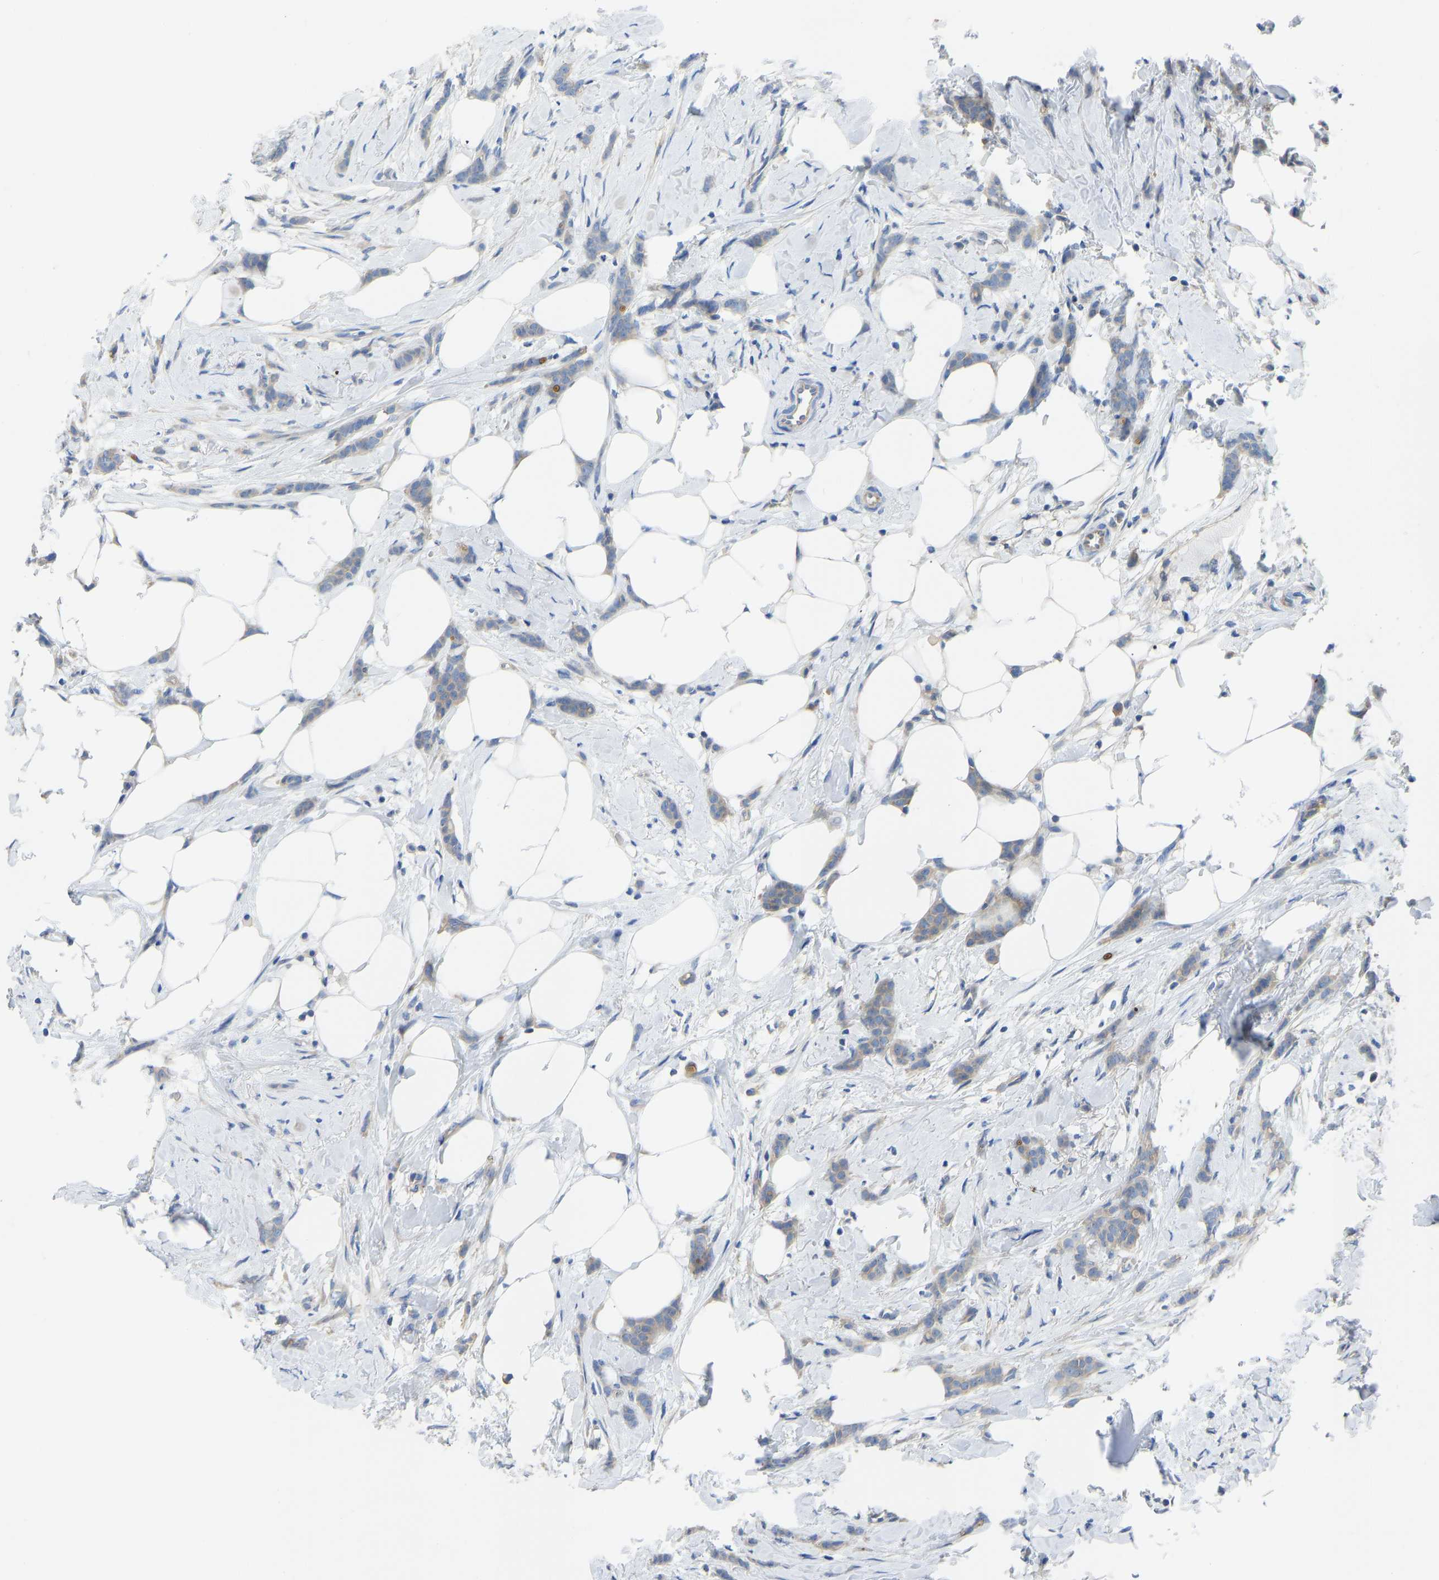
{"staining": {"intensity": "weak", "quantity": "<25%", "location": "cytoplasmic/membranous"}, "tissue": "breast cancer", "cell_type": "Tumor cells", "image_type": "cancer", "snomed": [{"axis": "morphology", "description": "Lobular carcinoma, in situ"}, {"axis": "morphology", "description": "Lobular carcinoma"}, {"axis": "topography", "description": "Breast"}], "caption": "Protein analysis of breast cancer (lobular carcinoma) displays no significant expression in tumor cells.", "gene": "PPP3CA", "patient": {"sex": "female", "age": 41}}